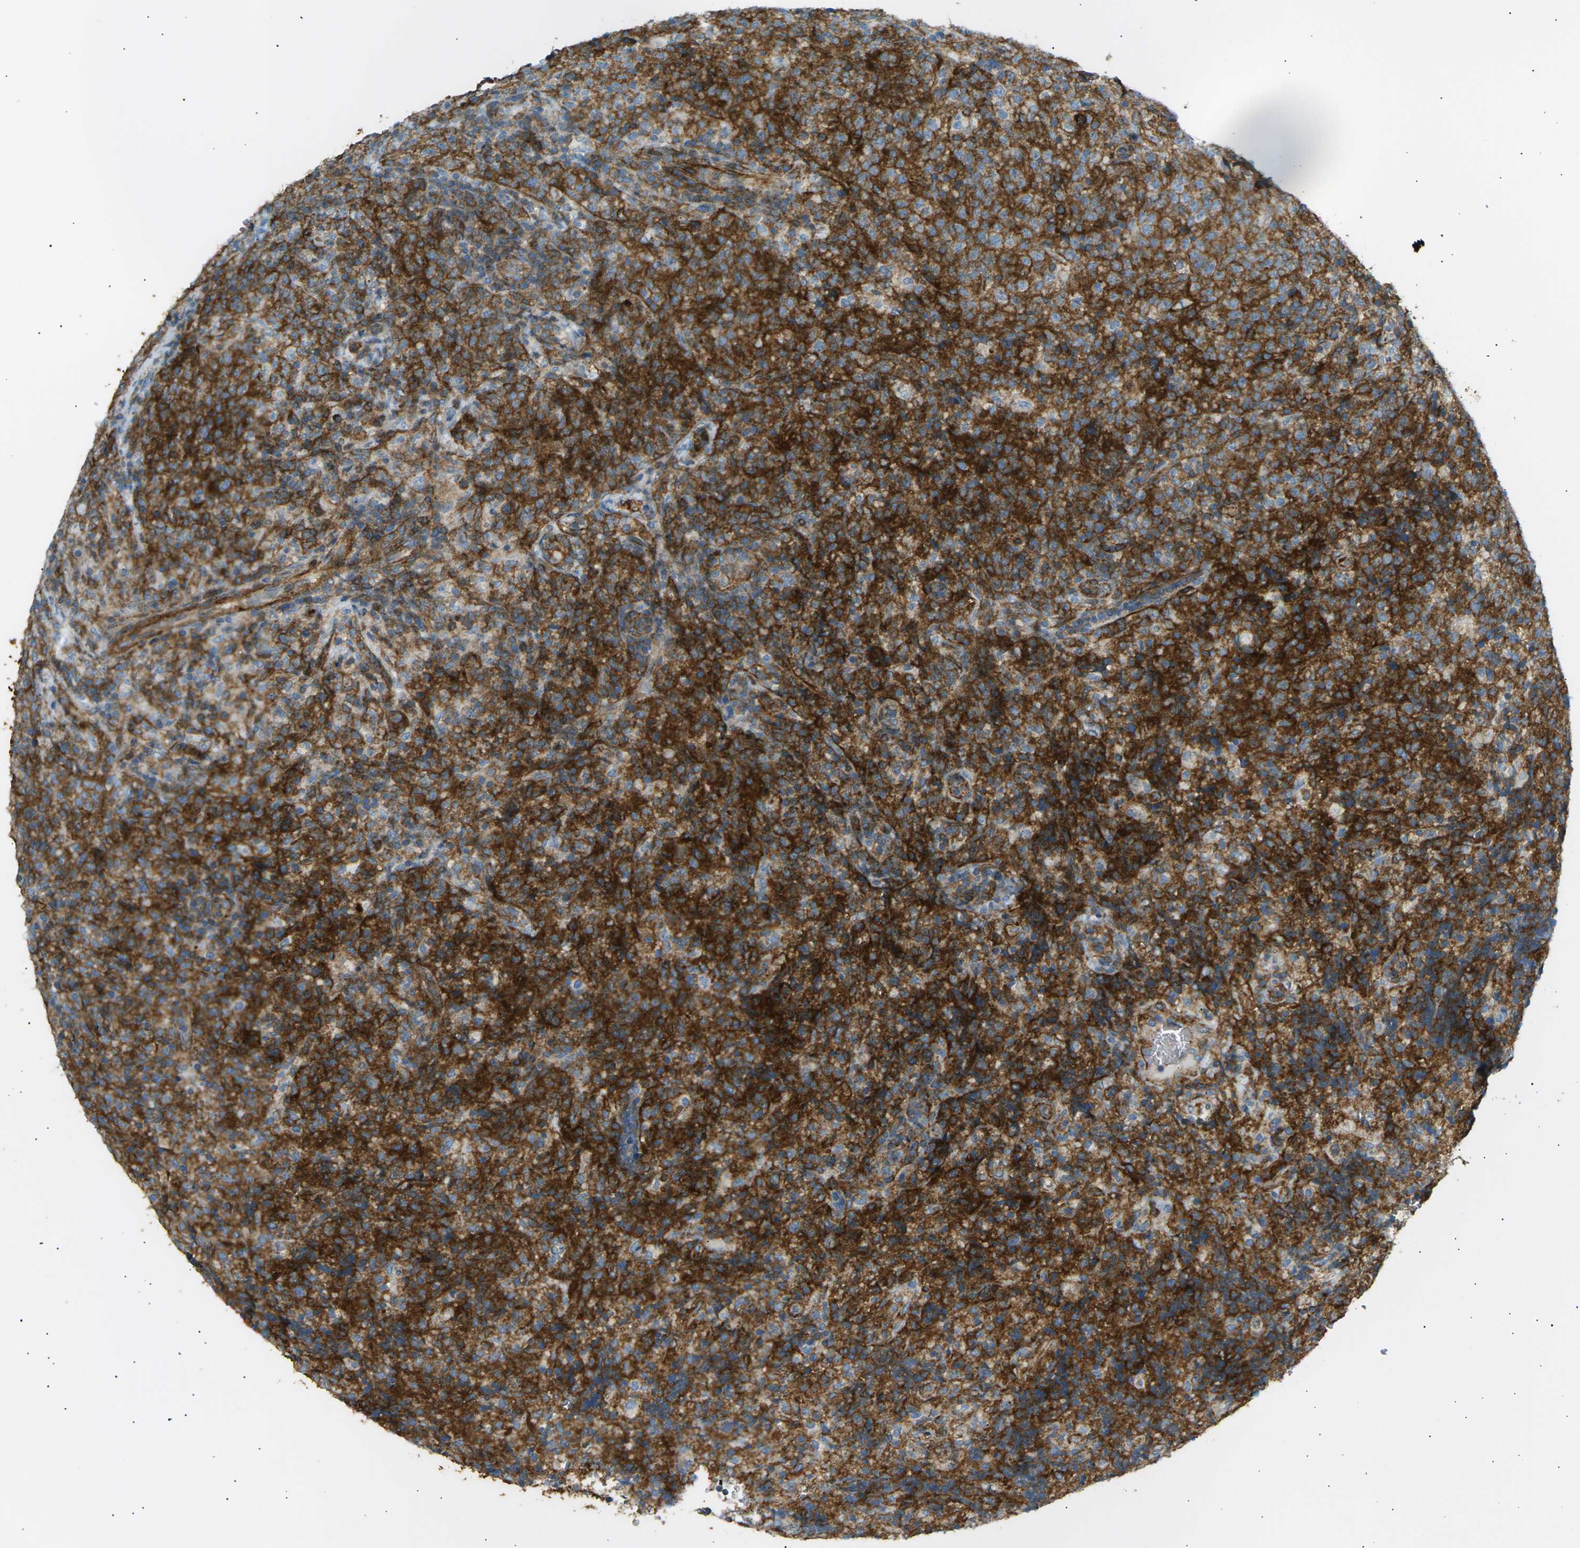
{"staining": {"intensity": "strong", "quantity": "25%-75%", "location": "cytoplasmic/membranous"}, "tissue": "lymphoma", "cell_type": "Tumor cells", "image_type": "cancer", "snomed": [{"axis": "morphology", "description": "Malignant lymphoma, non-Hodgkin's type, High grade"}, {"axis": "topography", "description": "Tonsil"}], "caption": "This image demonstrates IHC staining of lymphoma, with high strong cytoplasmic/membranous positivity in about 25%-75% of tumor cells.", "gene": "ATP2B4", "patient": {"sex": "female", "age": 36}}